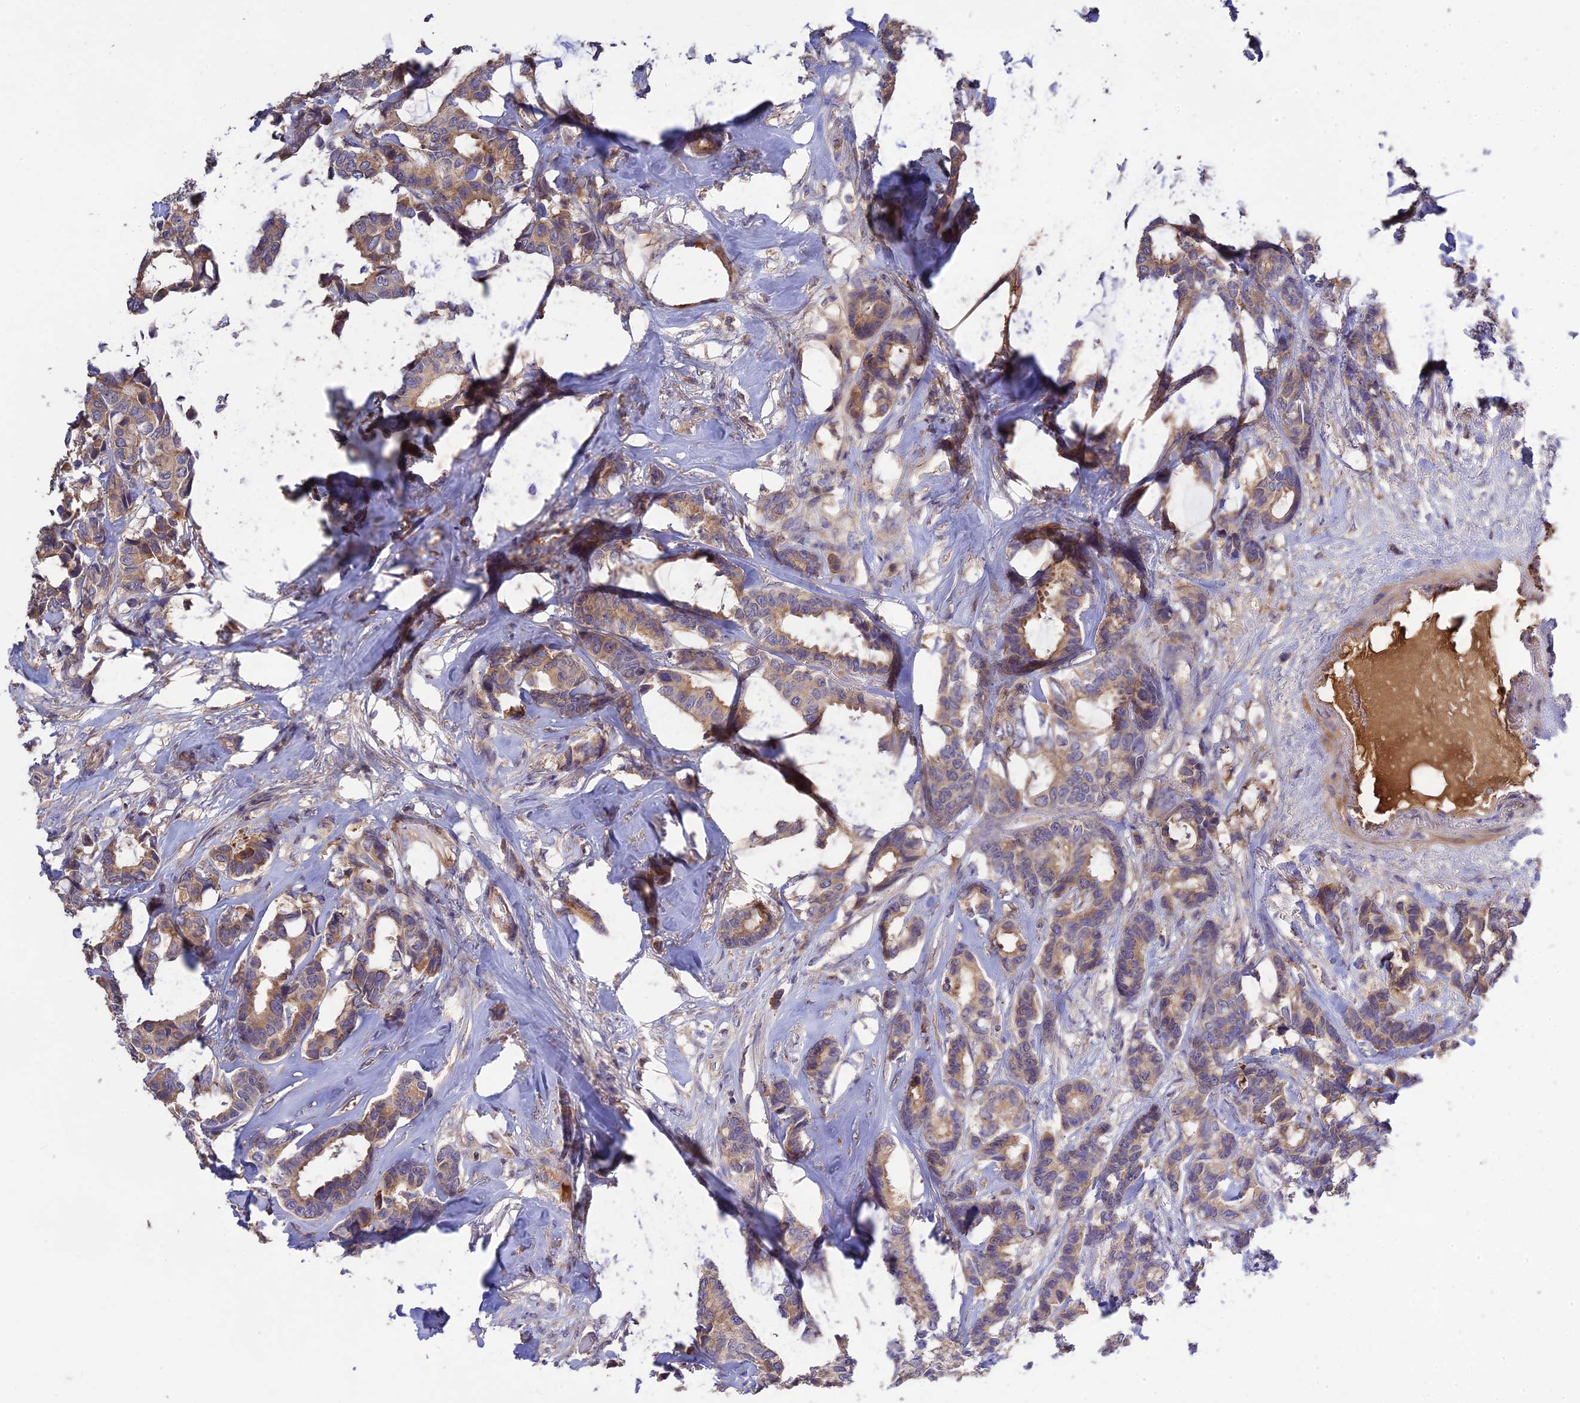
{"staining": {"intensity": "weak", "quantity": "25%-75%", "location": "cytoplasmic/membranous"}, "tissue": "breast cancer", "cell_type": "Tumor cells", "image_type": "cancer", "snomed": [{"axis": "morphology", "description": "Duct carcinoma"}, {"axis": "topography", "description": "Breast"}], "caption": "A micrograph of human breast infiltrating ductal carcinoma stained for a protein reveals weak cytoplasmic/membranous brown staining in tumor cells.", "gene": "NUDT8", "patient": {"sex": "female", "age": 87}}